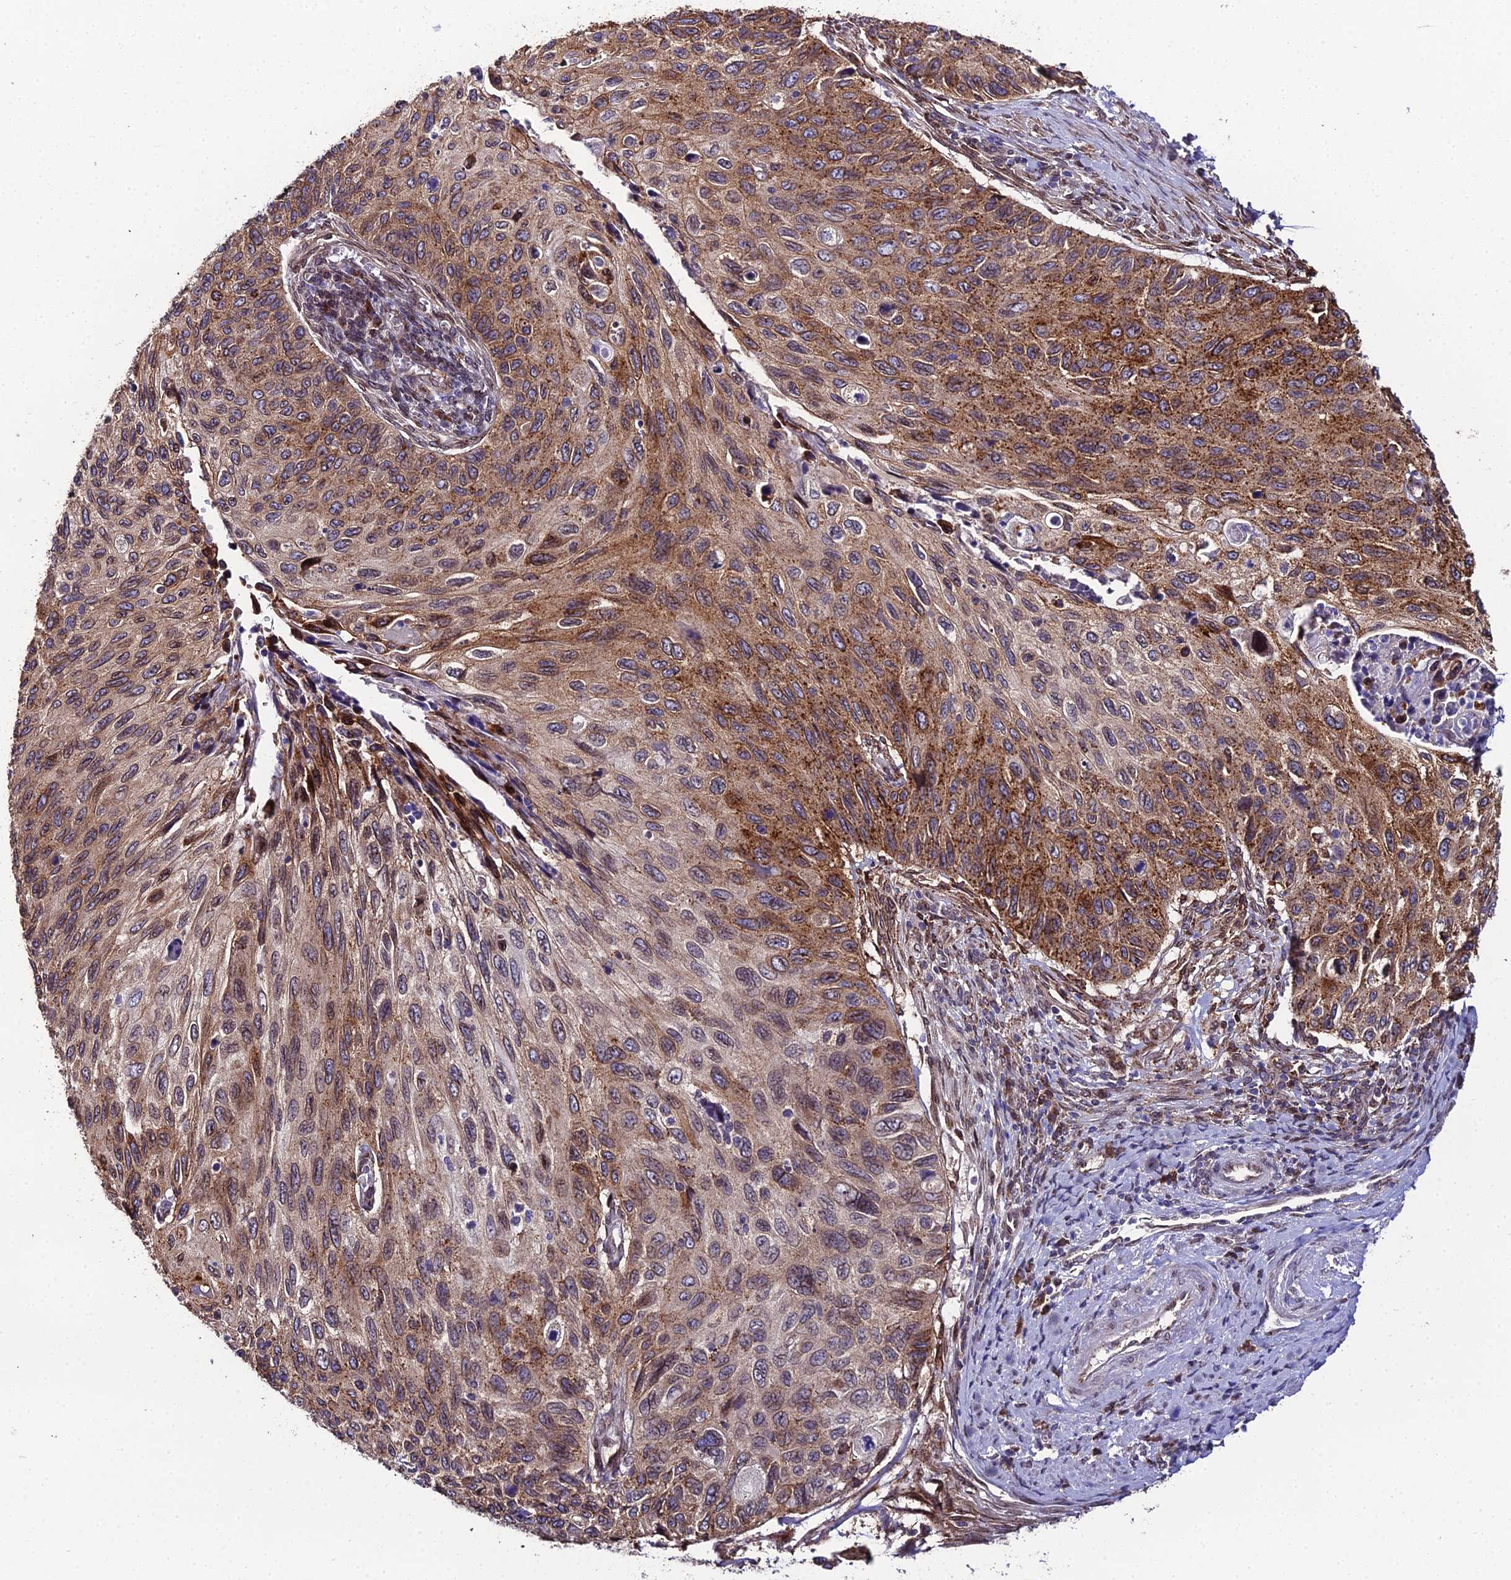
{"staining": {"intensity": "moderate", "quantity": ">75%", "location": "cytoplasmic/membranous,nuclear"}, "tissue": "cervical cancer", "cell_type": "Tumor cells", "image_type": "cancer", "snomed": [{"axis": "morphology", "description": "Squamous cell carcinoma, NOS"}, {"axis": "topography", "description": "Cervix"}], "caption": "The image reveals staining of squamous cell carcinoma (cervical), revealing moderate cytoplasmic/membranous and nuclear protein expression (brown color) within tumor cells. The staining was performed using DAB to visualize the protein expression in brown, while the nuclei were stained in blue with hematoxylin (Magnification: 20x).", "gene": "DDX19A", "patient": {"sex": "female", "age": 70}}